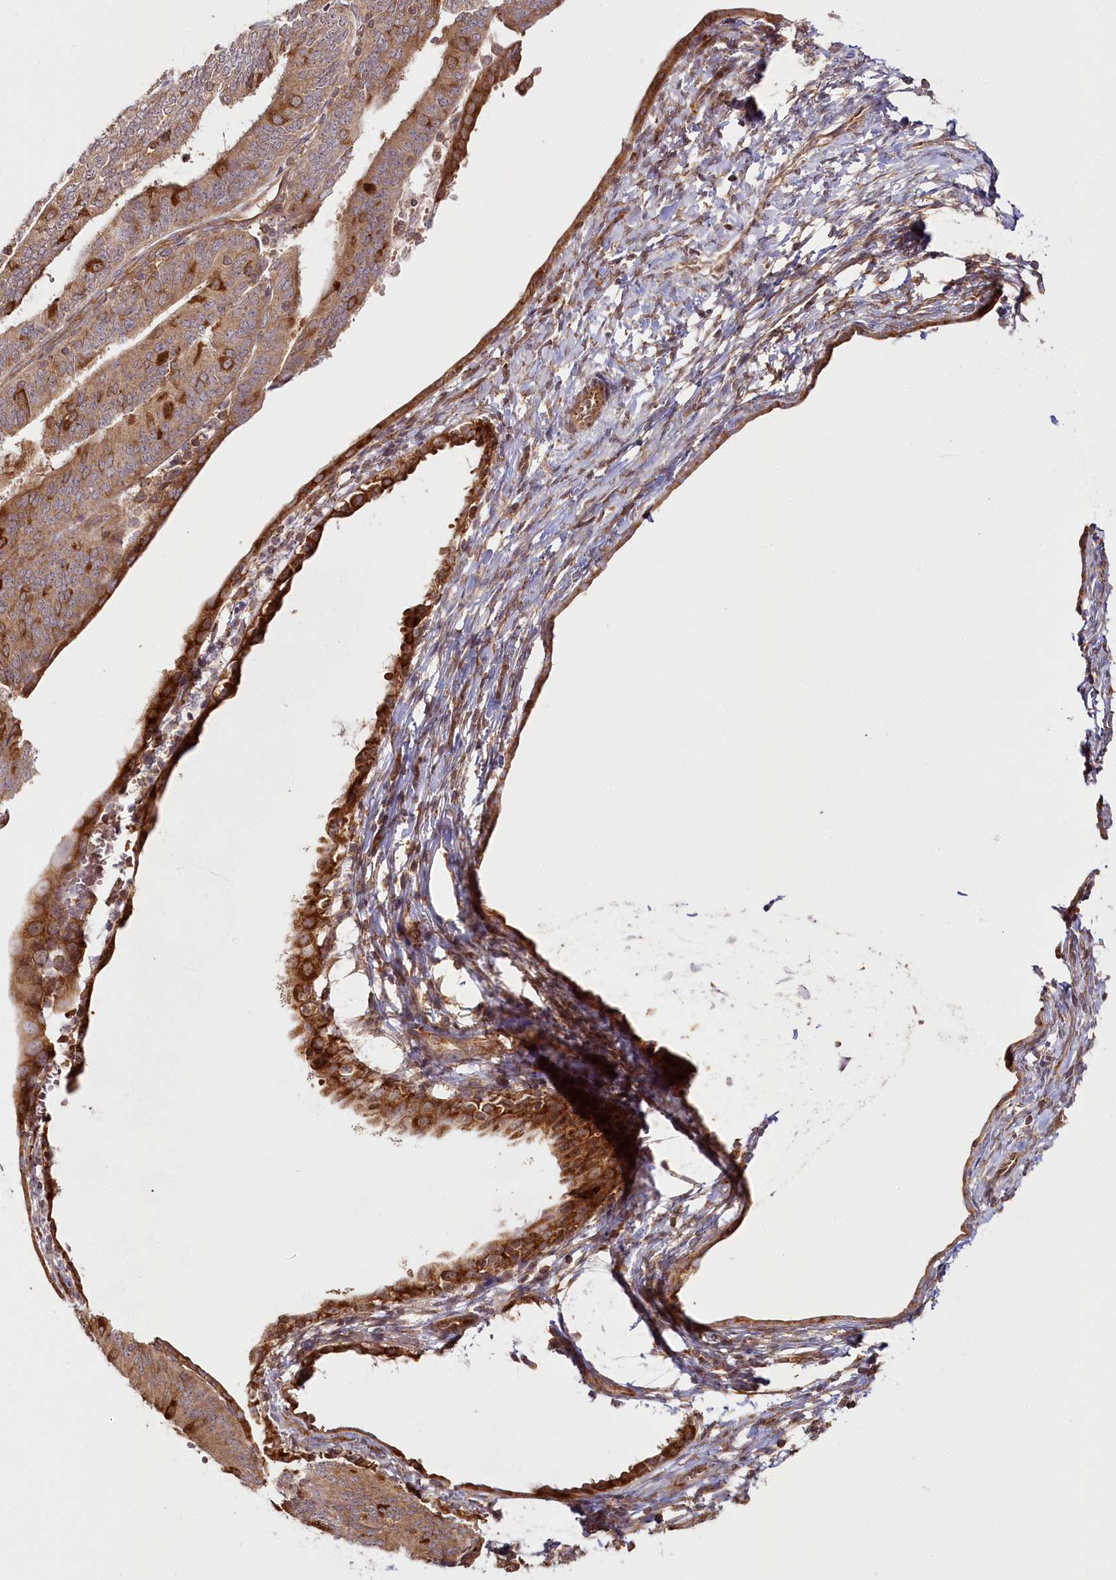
{"staining": {"intensity": "strong", "quantity": ">75%", "location": "cytoplasmic/membranous"}, "tissue": "endometrial cancer", "cell_type": "Tumor cells", "image_type": "cancer", "snomed": [{"axis": "morphology", "description": "Adenocarcinoma, NOS"}, {"axis": "topography", "description": "Endometrium"}], "caption": "The image shows staining of endometrial cancer, revealing strong cytoplasmic/membranous protein staining (brown color) within tumor cells.", "gene": "OTUD4", "patient": {"sex": "female", "age": 58}}